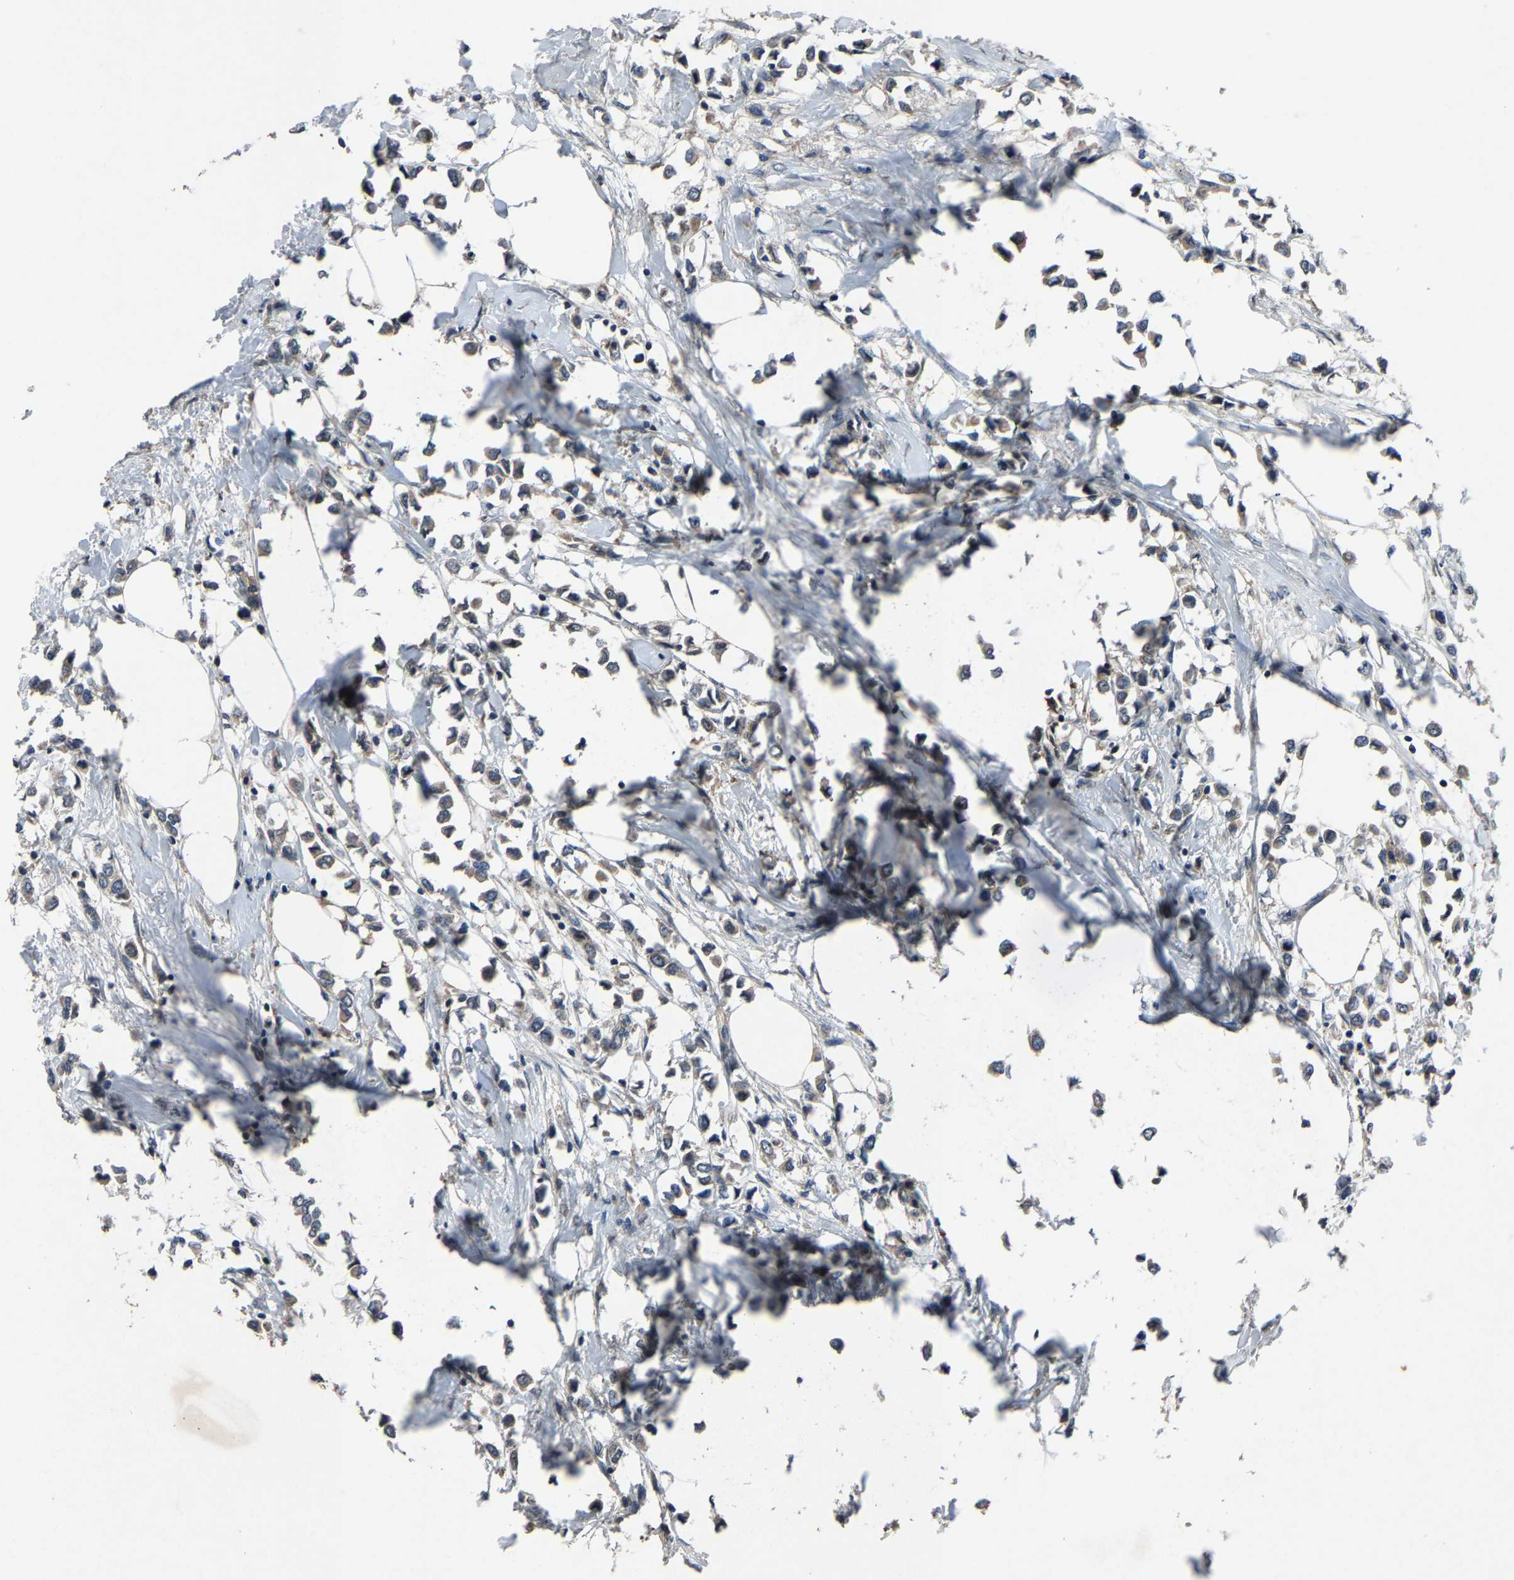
{"staining": {"intensity": "weak", "quantity": "25%-75%", "location": "cytoplasmic/membranous"}, "tissue": "breast cancer", "cell_type": "Tumor cells", "image_type": "cancer", "snomed": [{"axis": "morphology", "description": "Lobular carcinoma"}, {"axis": "topography", "description": "Breast"}], "caption": "There is low levels of weak cytoplasmic/membranous positivity in tumor cells of lobular carcinoma (breast), as demonstrated by immunohistochemical staining (brown color).", "gene": "PCNX2", "patient": {"sex": "female", "age": 51}}